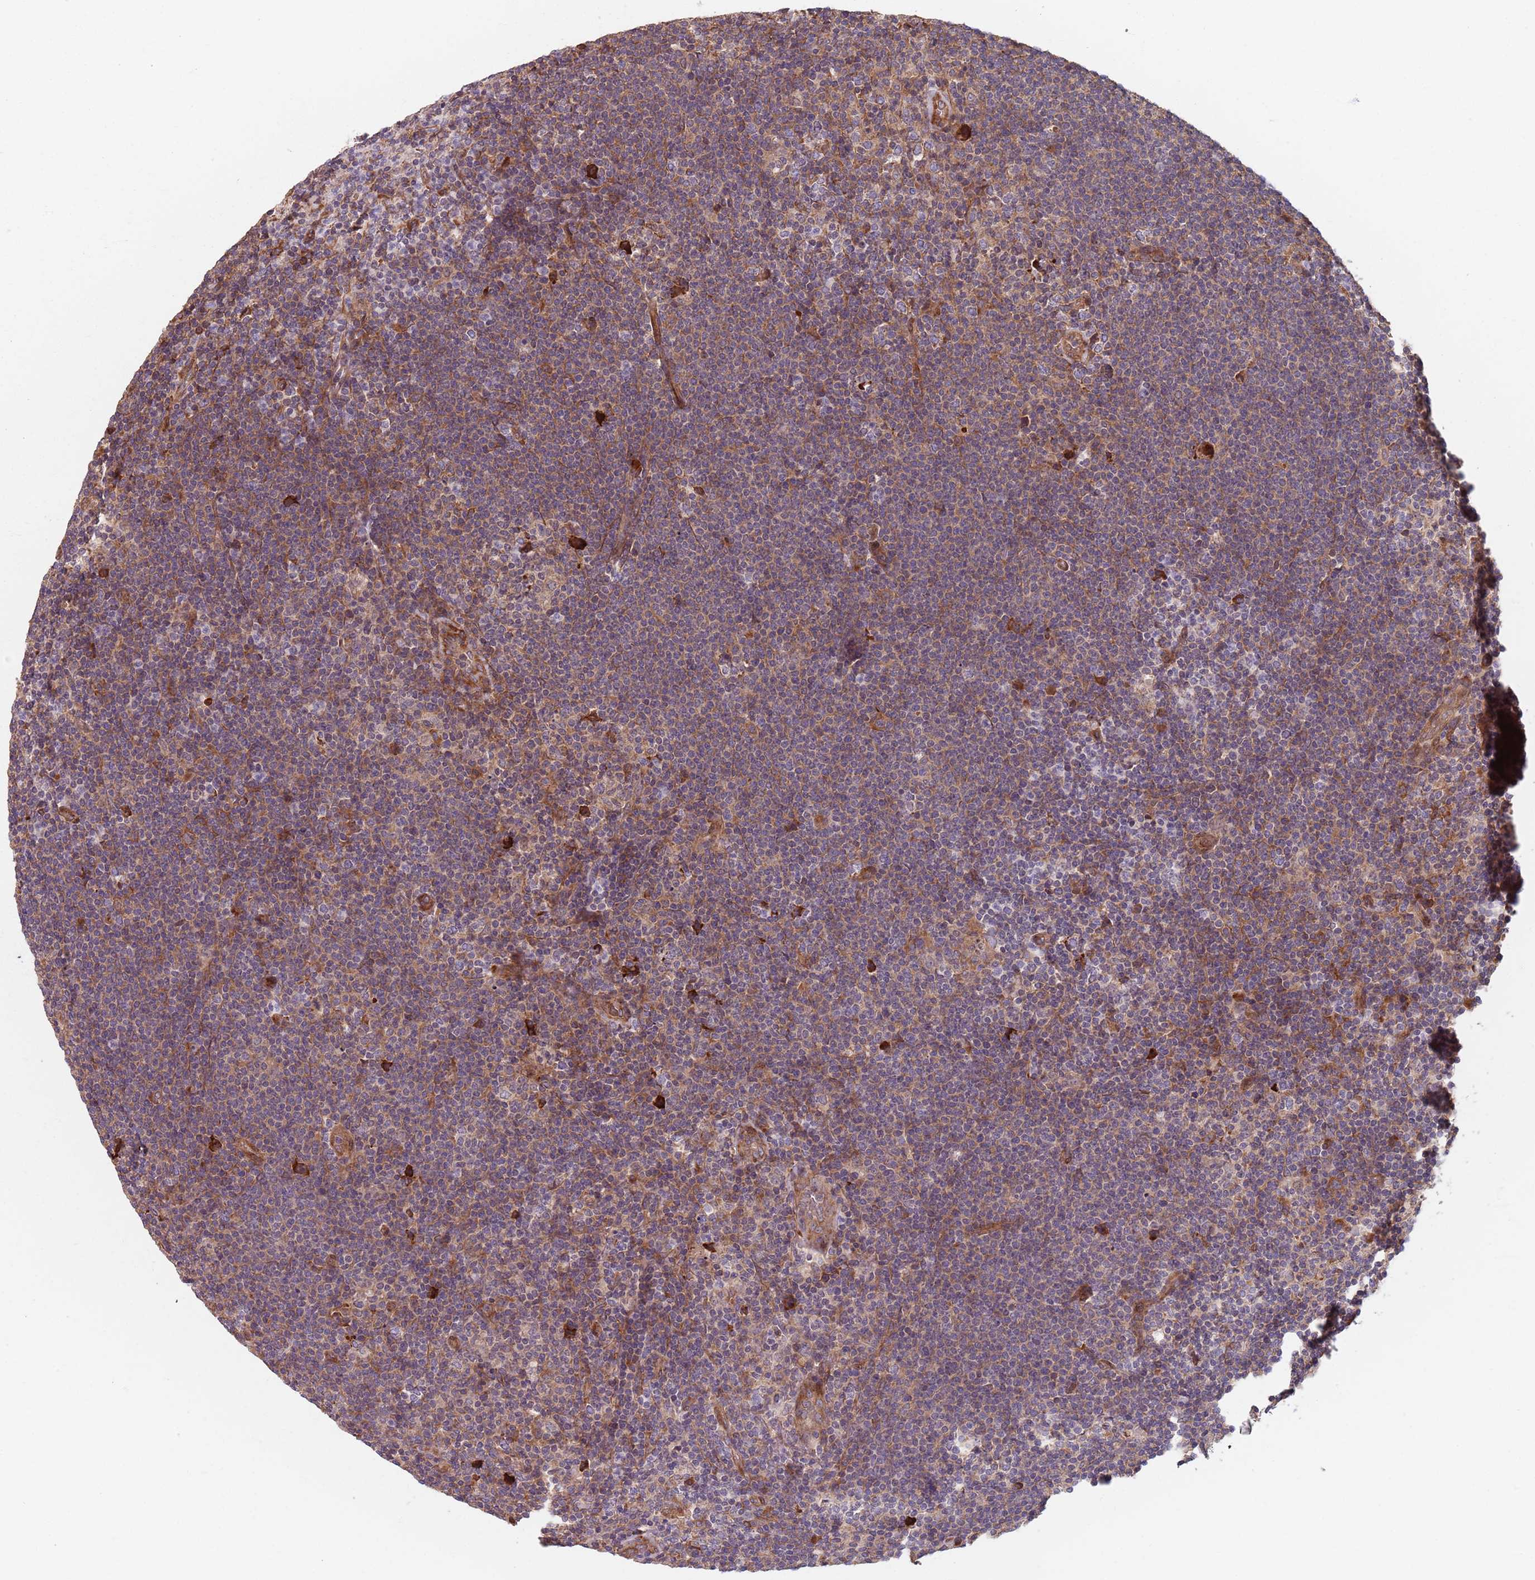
{"staining": {"intensity": "weak", "quantity": "25%-75%", "location": "cytoplasmic/membranous"}, "tissue": "lymphoma", "cell_type": "Tumor cells", "image_type": "cancer", "snomed": [{"axis": "morphology", "description": "Hodgkin's disease, NOS"}, {"axis": "topography", "description": "Lymph node"}], "caption": "Immunohistochemistry (DAB (3,3'-diaminobenzidine)) staining of human lymphoma reveals weak cytoplasmic/membranous protein expression in about 25%-75% of tumor cells.", "gene": "NOTCH3", "patient": {"sex": "female", "age": 57}}